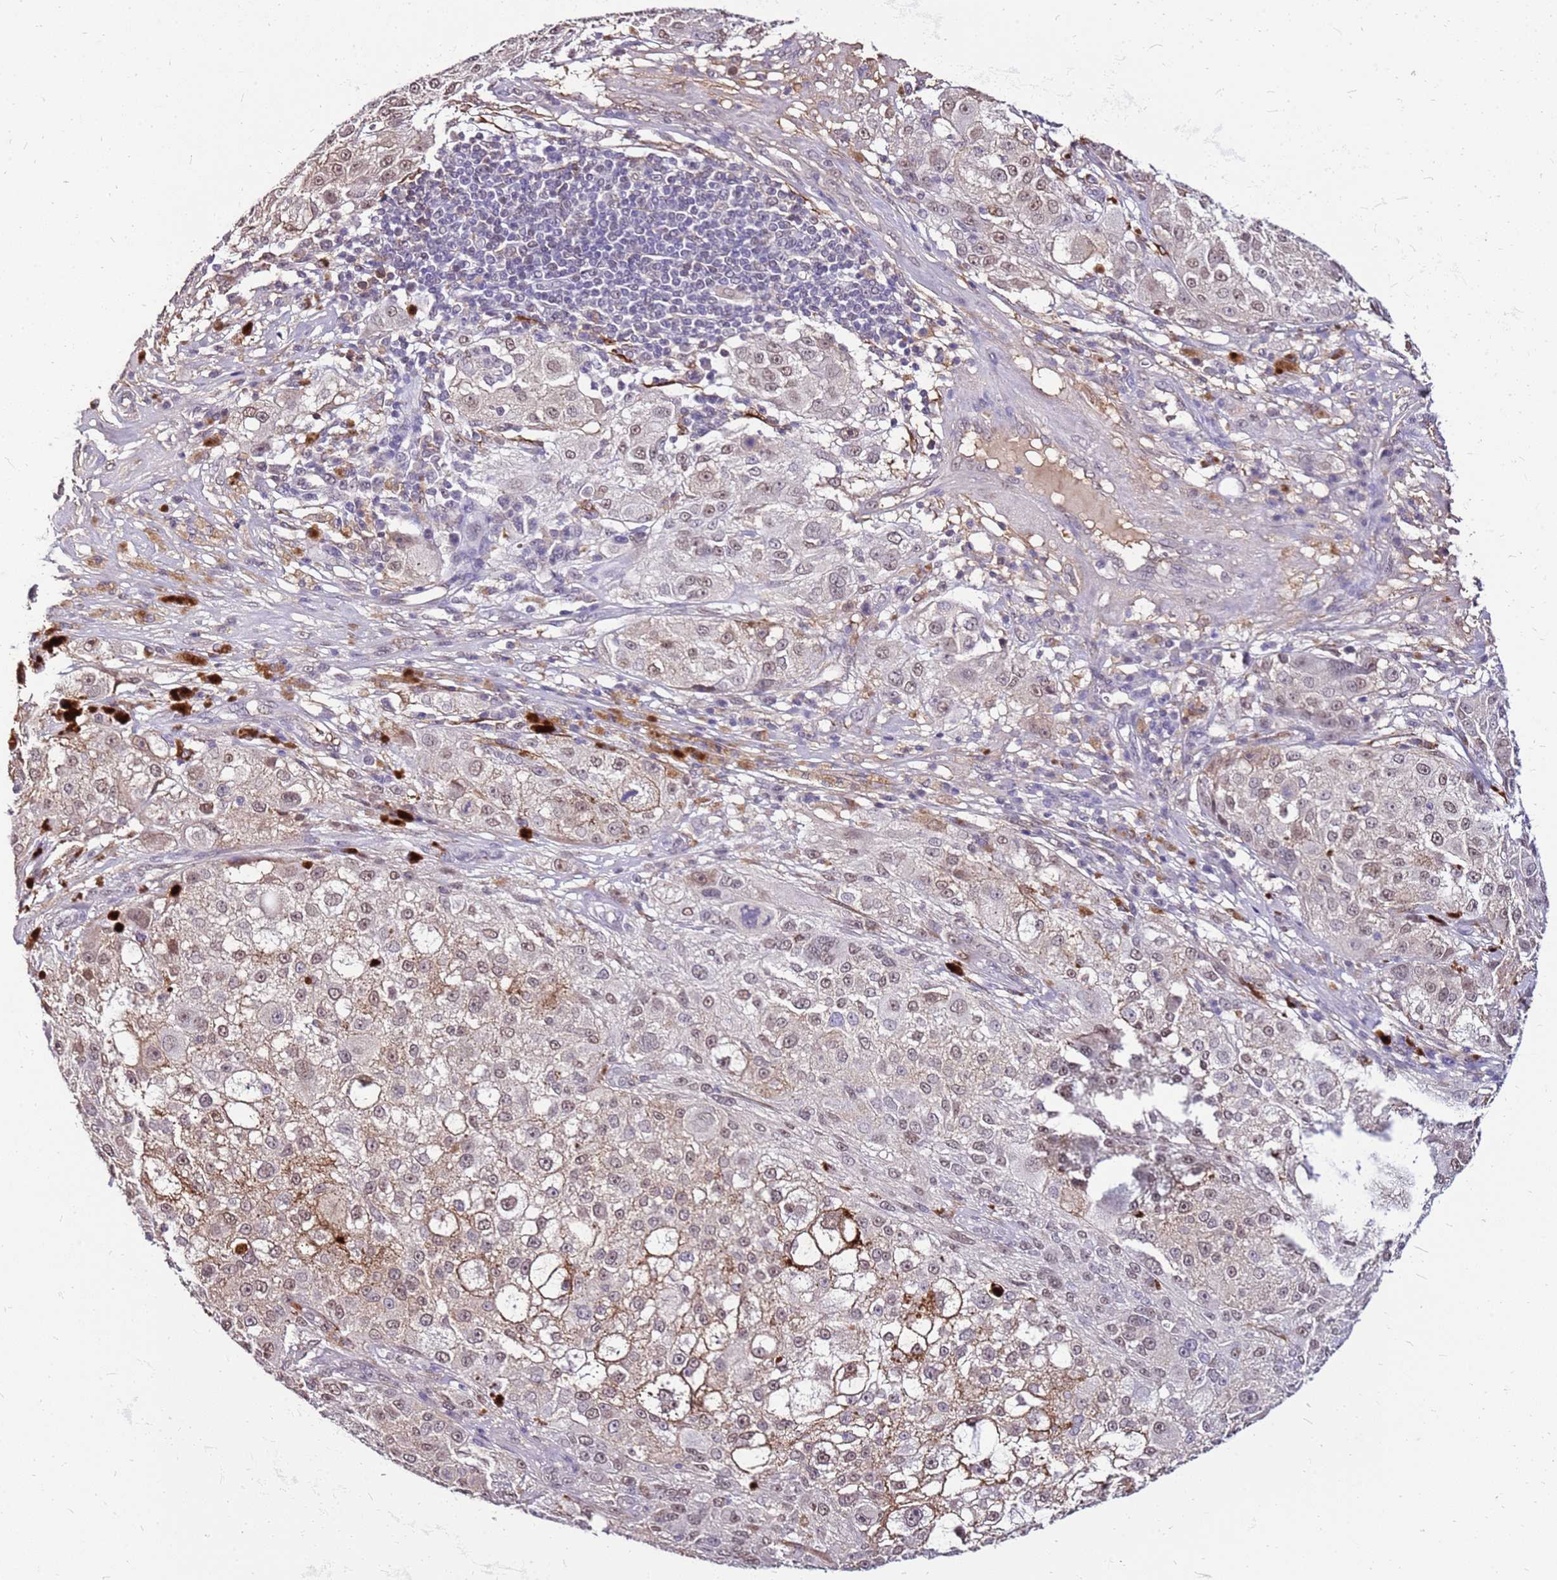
{"staining": {"intensity": "weak", "quantity": "25%-75%", "location": "cytoplasmic/membranous,nuclear"}, "tissue": "melanoma", "cell_type": "Tumor cells", "image_type": "cancer", "snomed": [{"axis": "morphology", "description": "Necrosis, NOS"}, {"axis": "morphology", "description": "Malignant melanoma, NOS"}, {"axis": "topography", "description": "Skin"}], "caption": "Human malignant melanoma stained with a brown dye demonstrates weak cytoplasmic/membranous and nuclear positive staining in approximately 25%-75% of tumor cells.", "gene": "ALDH1A3", "patient": {"sex": "female", "age": 87}}